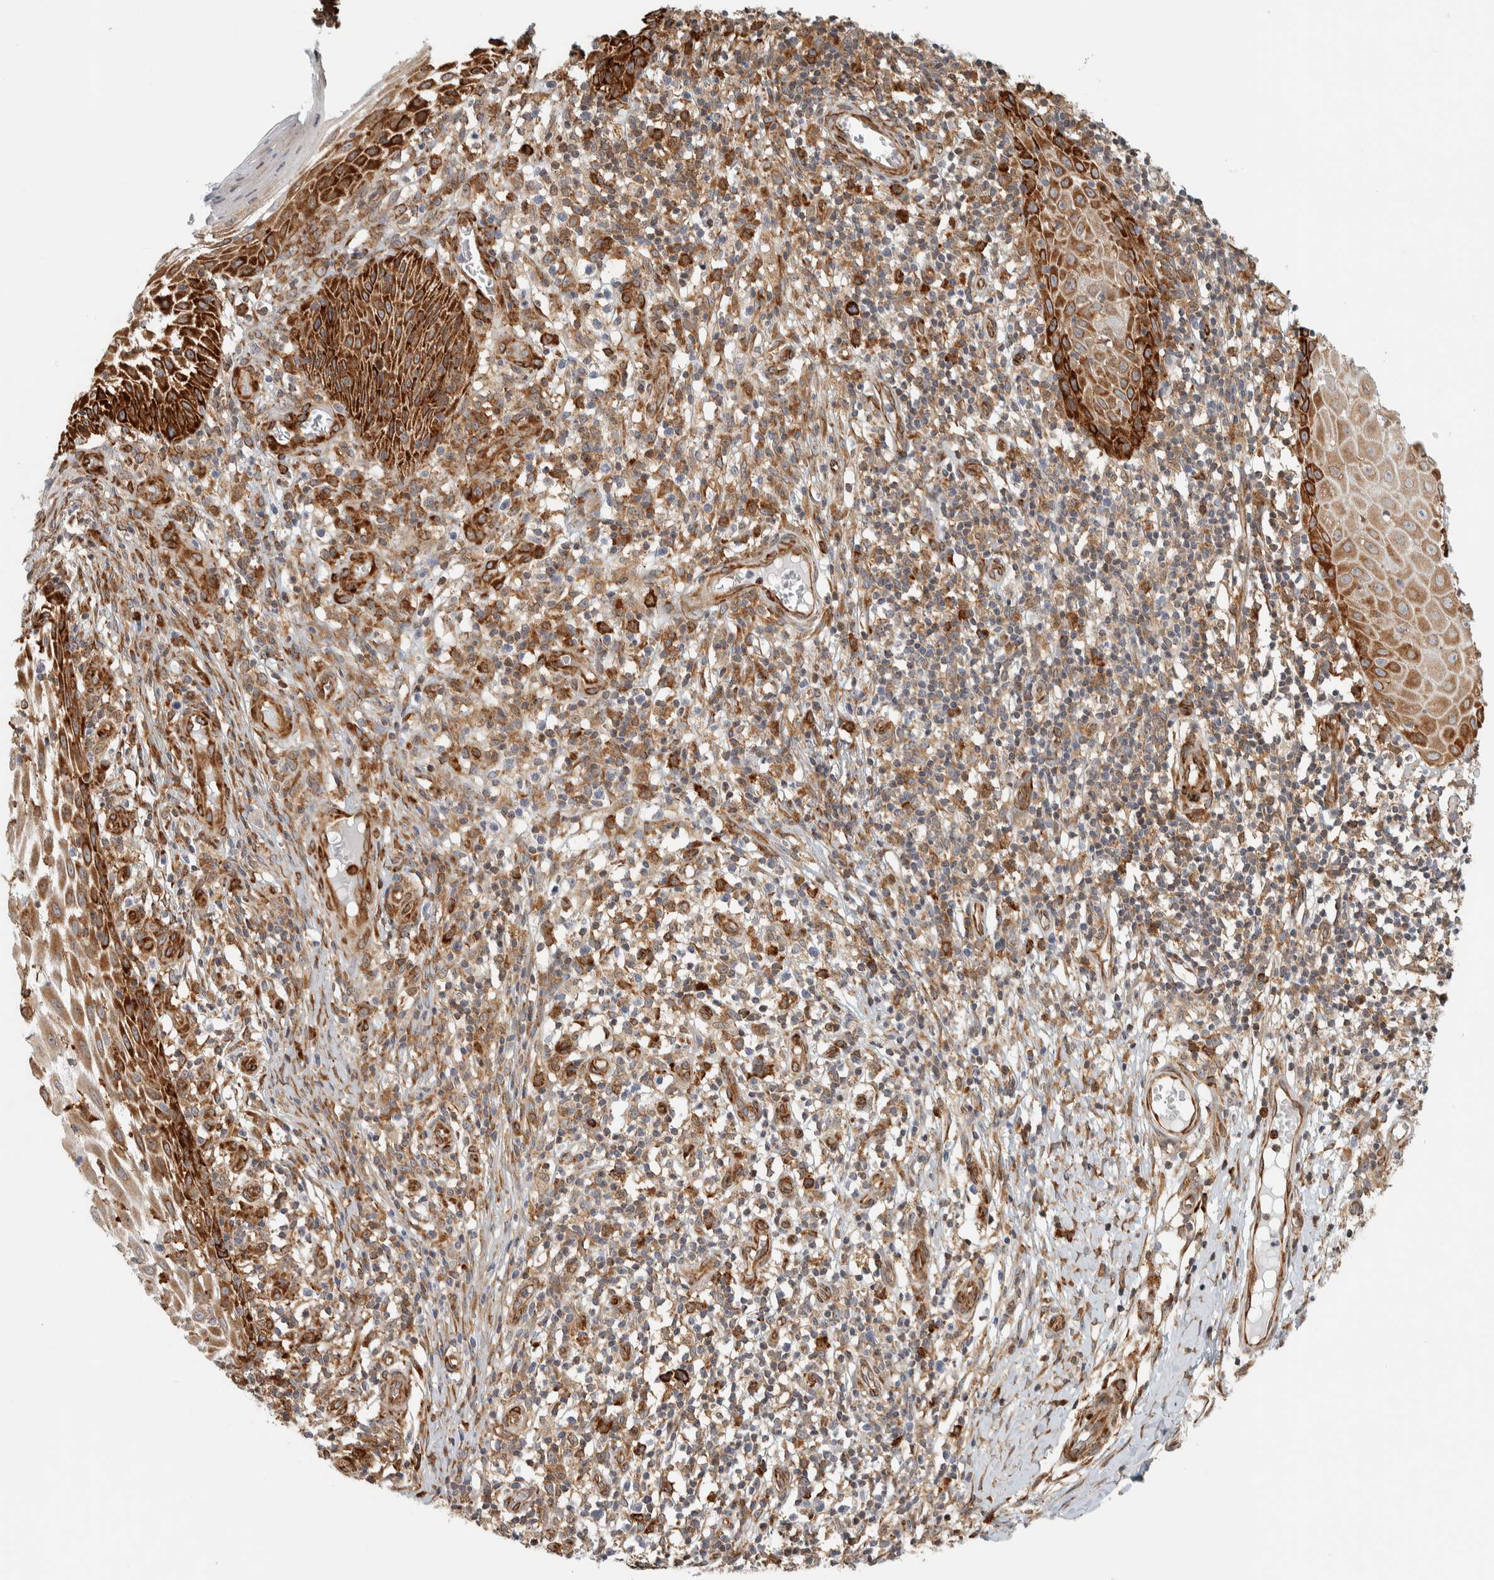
{"staining": {"intensity": "strong", "quantity": "25%-75%", "location": "cytoplasmic/membranous"}, "tissue": "skin cancer", "cell_type": "Tumor cells", "image_type": "cancer", "snomed": [{"axis": "morphology", "description": "Squamous cell carcinoma, NOS"}, {"axis": "topography", "description": "Skin"}], "caption": "Immunohistochemistry of skin cancer (squamous cell carcinoma) demonstrates high levels of strong cytoplasmic/membranous staining in about 25%-75% of tumor cells.", "gene": "LLGL2", "patient": {"sex": "female", "age": 73}}